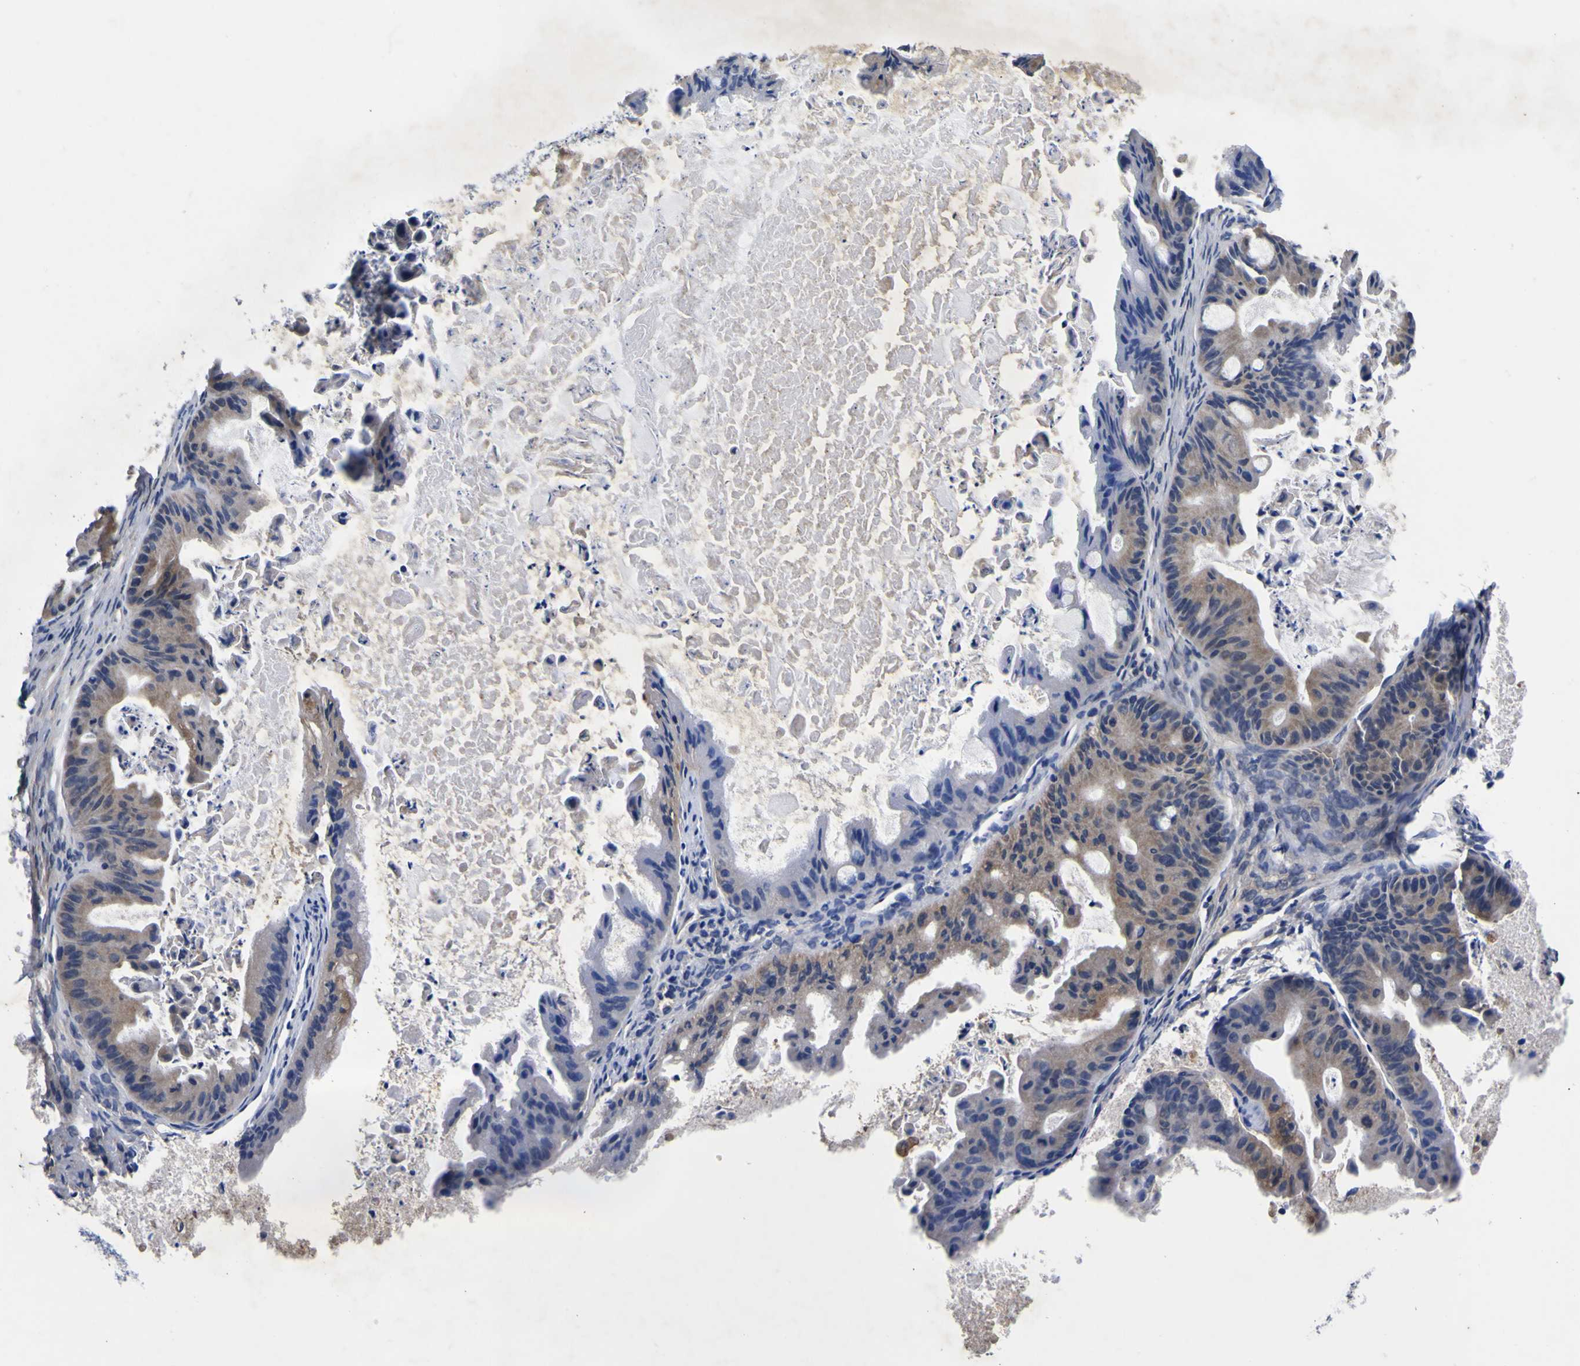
{"staining": {"intensity": "moderate", "quantity": "25%-75%", "location": "cytoplasmic/membranous"}, "tissue": "ovarian cancer", "cell_type": "Tumor cells", "image_type": "cancer", "snomed": [{"axis": "morphology", "description": "Cystadenocarcinoma, mucinous, NOS"}, {"axis": "topography", "description": "Ovary"}], "caption": "IHC photomicrograph of neoplastic tissue: ovarian mucinous cystadenocarcinoma stained using immunohistochemistry demonstrates medium levels of moderate protein expression localized specifically in the cytoplasmic/membranous of tumor cells, appearing as a cytoplasmic/membranous brown color.", "gene": "VASN", "patient": {"sex": "female", "age": 37}}